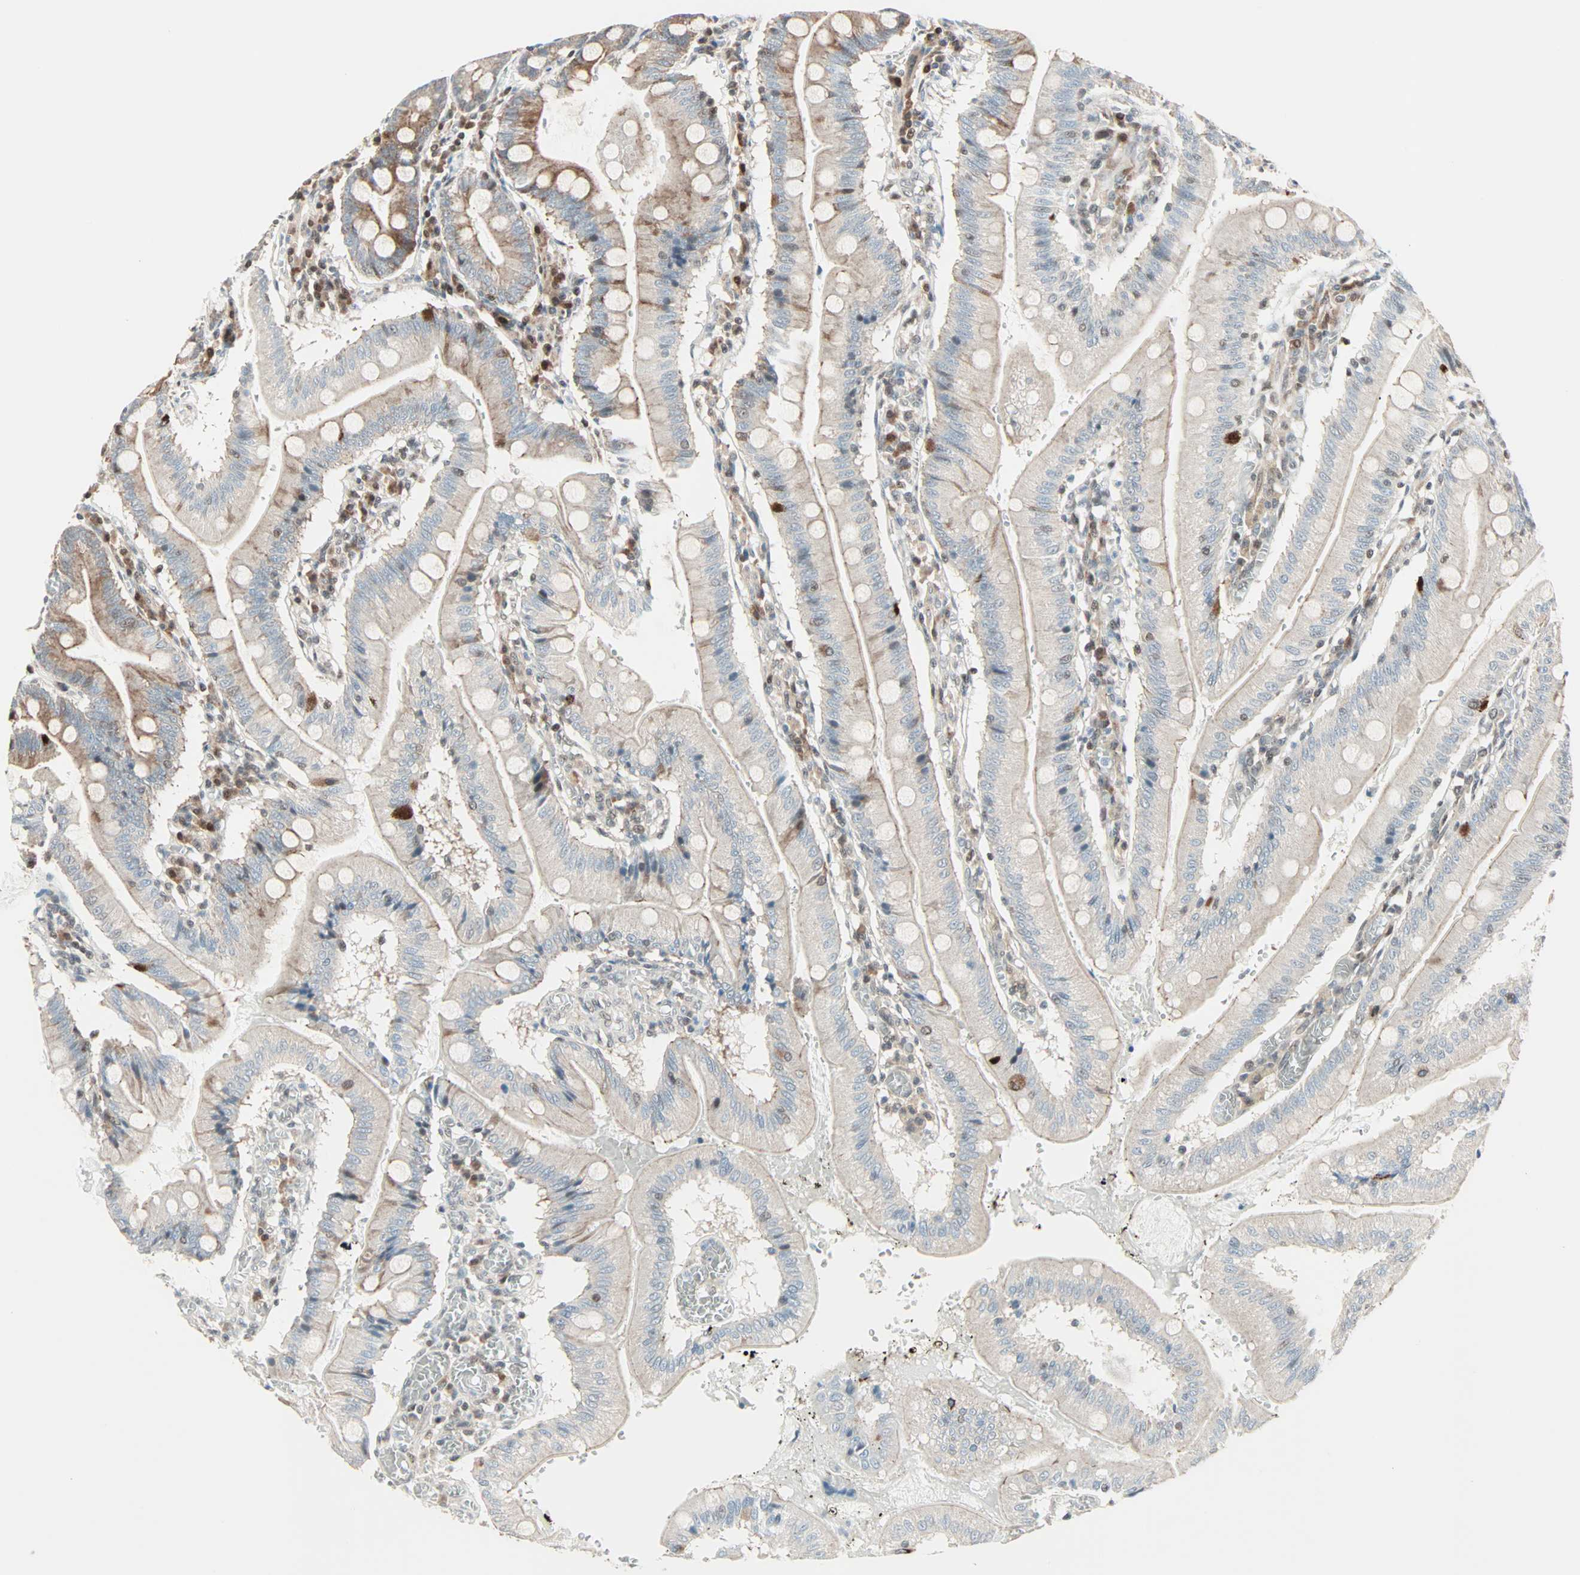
{"staining": {"intensity": "weak", "quantity": "25%-75%", "location": "cytoplasmic/membranous"}, "tissue": "small intestine", "cell_type": "Glandular cells", "image_type": "normal", "snomed": [{"axis": "morphology", "description": "Normal tissue, NOS"}, {"axis": "topography", "description": "Small intestine"}], "caption": "Small intestine was stained to show a protein in brown. There is low levels of weak cytoplasmic/membranous staining in approximately 25%-75% of glandular cells. Nuclei are stained in blue.", "gene": "CBX4", "patient": {"sex": "male", "age": 71}}